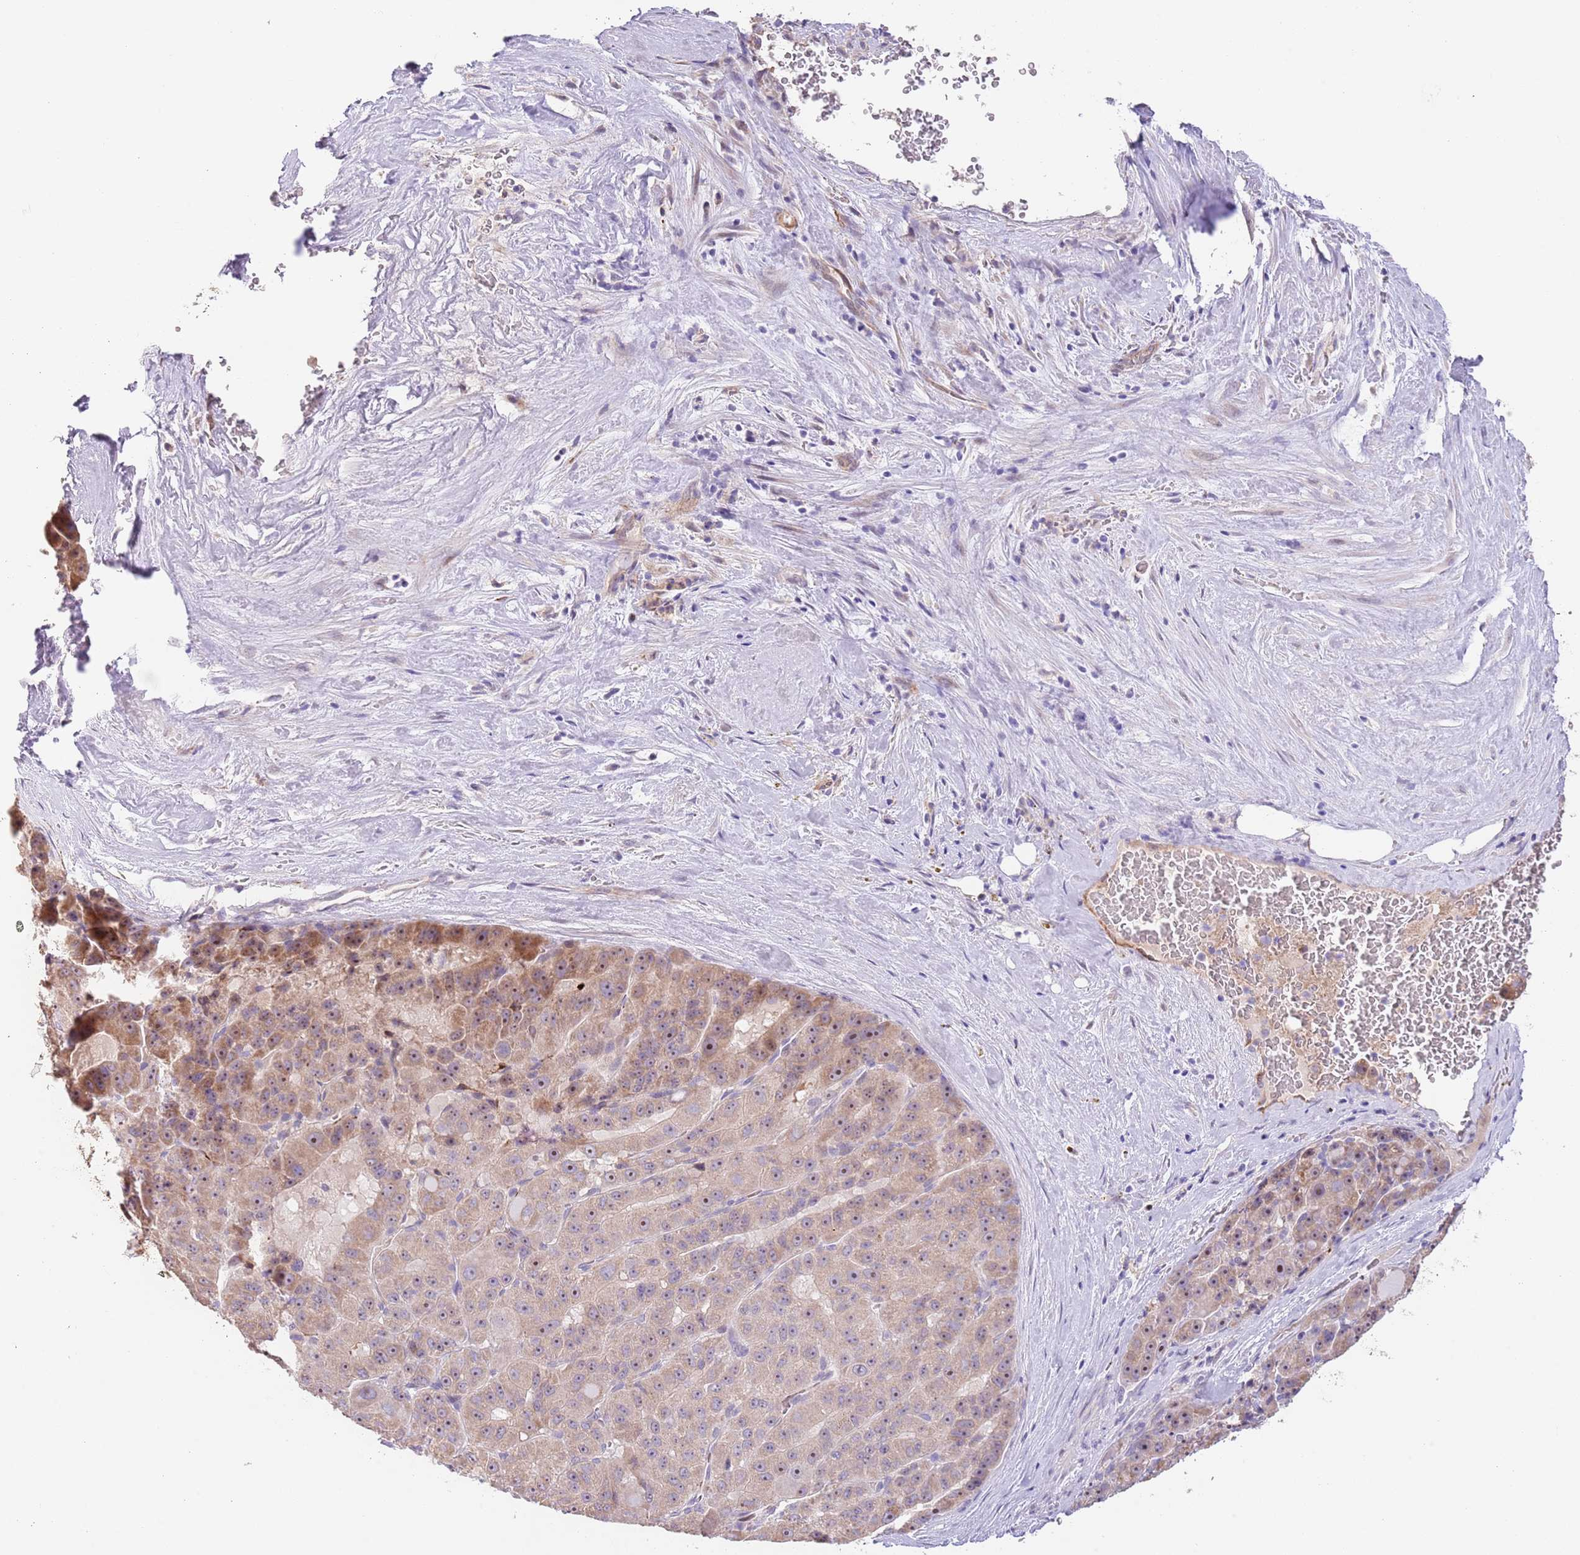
{"staining": {"intensity": "moderate", "quantity": ">75%", "location": "cytoplasmic/membranous,nuclear"}, "tissue": "liver cancer", "cell_type": "Tumor cells", "image_type": "cancer", "snomed": [{"axis": "morphology", "description": "Carcinoma, Hepatocellular, NOS"}, {"axis": "topography", "description": "Liver"}], "caption": "Human hepatocellular carcinoma (liver) stained for a protein (brown) shows moderate cytoplasmic/membranous and nuclear positive positivity in approximately >75% of tumor cells.", "gene": "AP1S2", "patient": {"sex": "male", "age": 76}}